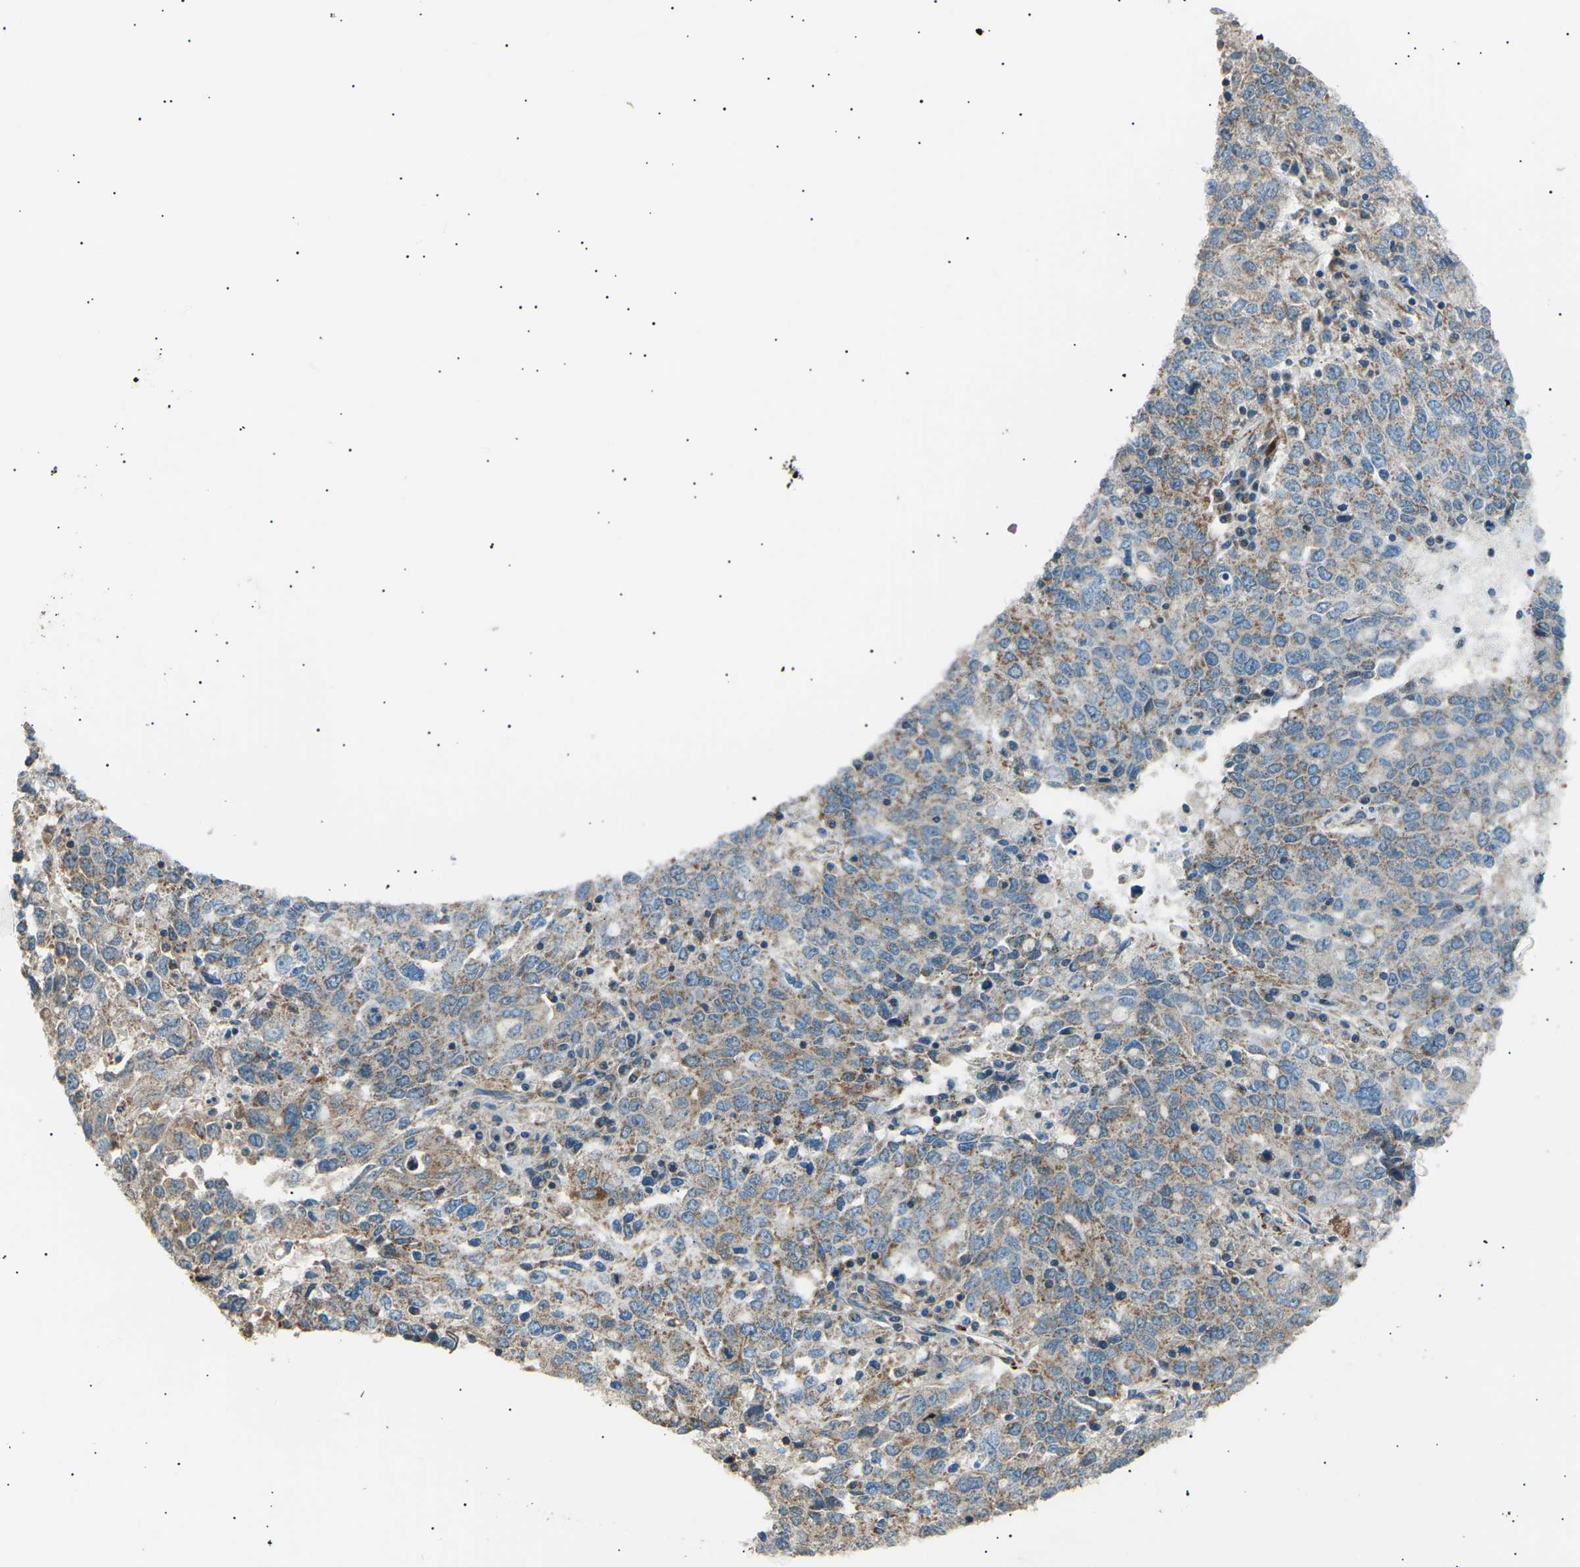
{"staining": {"intensity": "weak", "quantity": "25%-75%", "location": "cytoplasmic/membranous"}, "tissue": "ovarian cancer", "cell_type": "Tumor cells", "image_type": "cancer", "snomed": [{"axis": "morphology", "description": "Carcinoma, endometroid"}, {"axis": "topography", "description": "Ovary"}], "caption": "Tumor cells exhibit low levels of weak cytoplasmic/membranous expression in about 25%-75% of cells in ovarian cancer.", "gene": "SLK", "patient": {"sex": "female", "age": 62}}